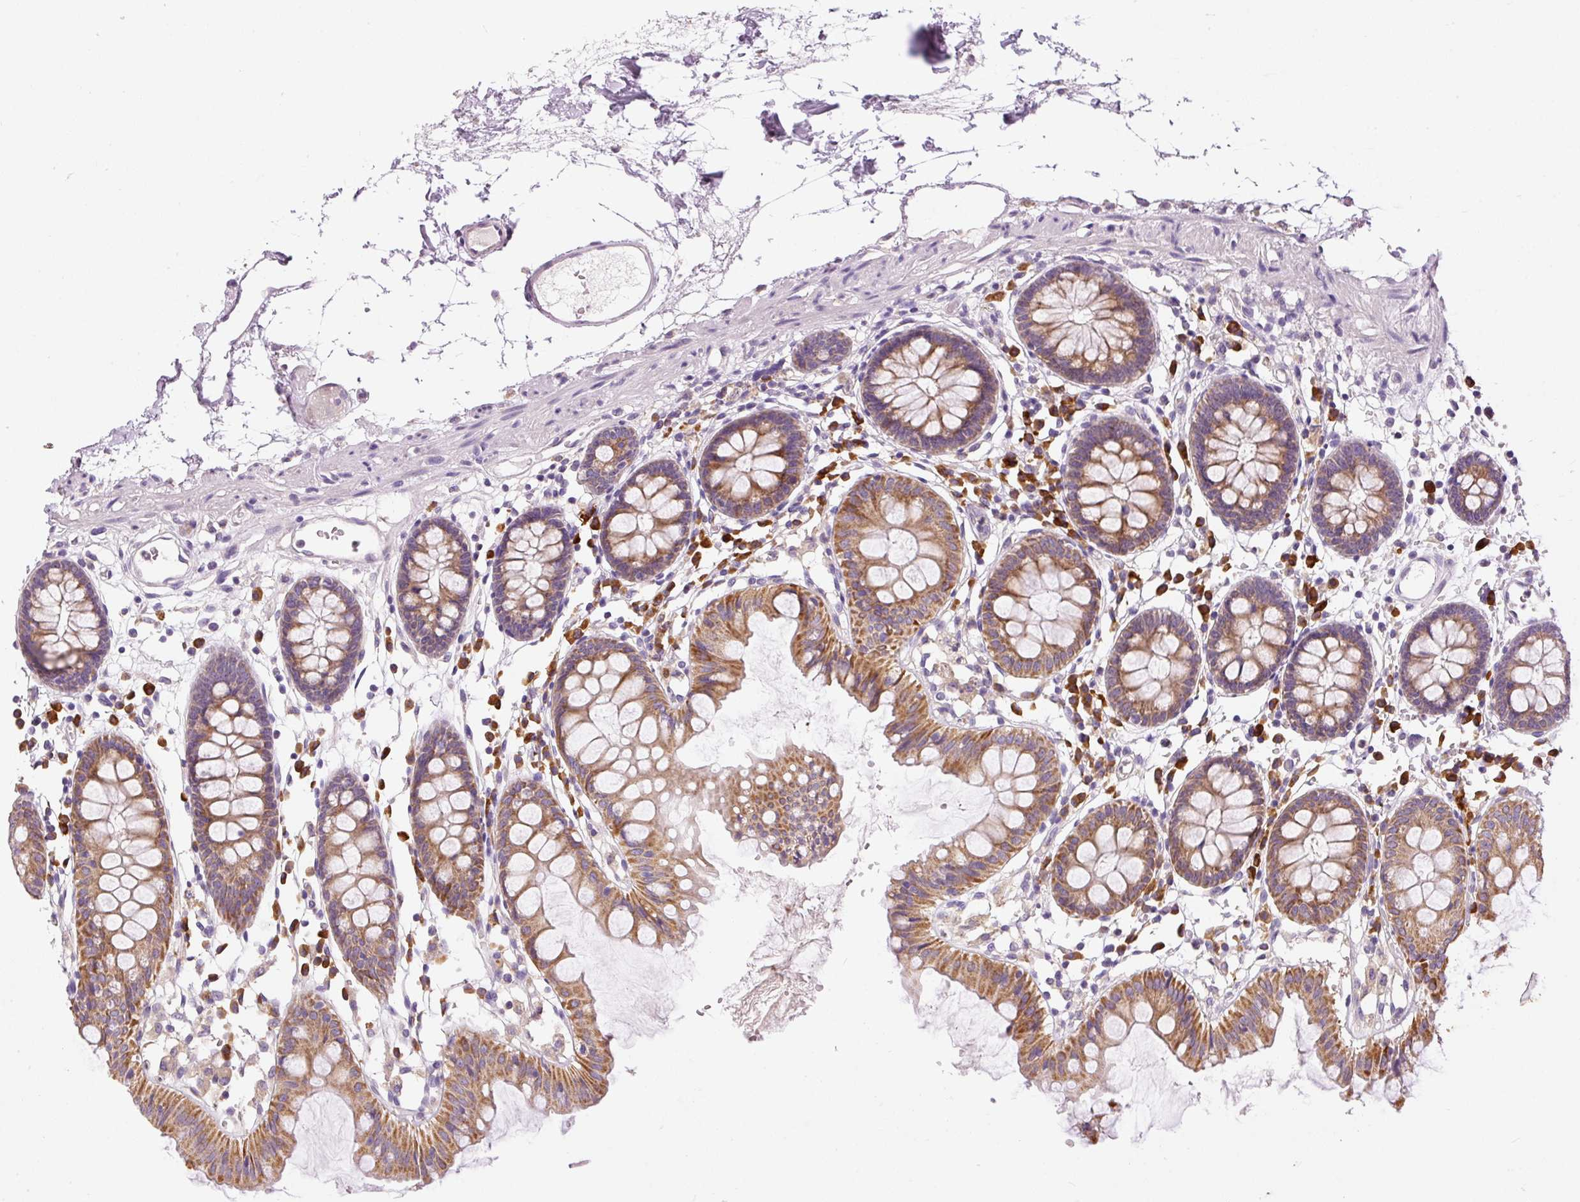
{"staining": {"intensity": "negative", "quantity": "none", "location": "none"}, "tissue": "colon", "cell_type": "Endothelial cells", "image_type": "normal", "snomed": [{"axis": "morphology", "description": "Normal tissue, NOS"}, {"axis": "topography", "description": "Colon"}], "caption": "The micrograph demonstrates no staining of endothelial cells in normal colon.", "gene": "PNPLA5", "patient": {"sex": "female", "age": 84}}